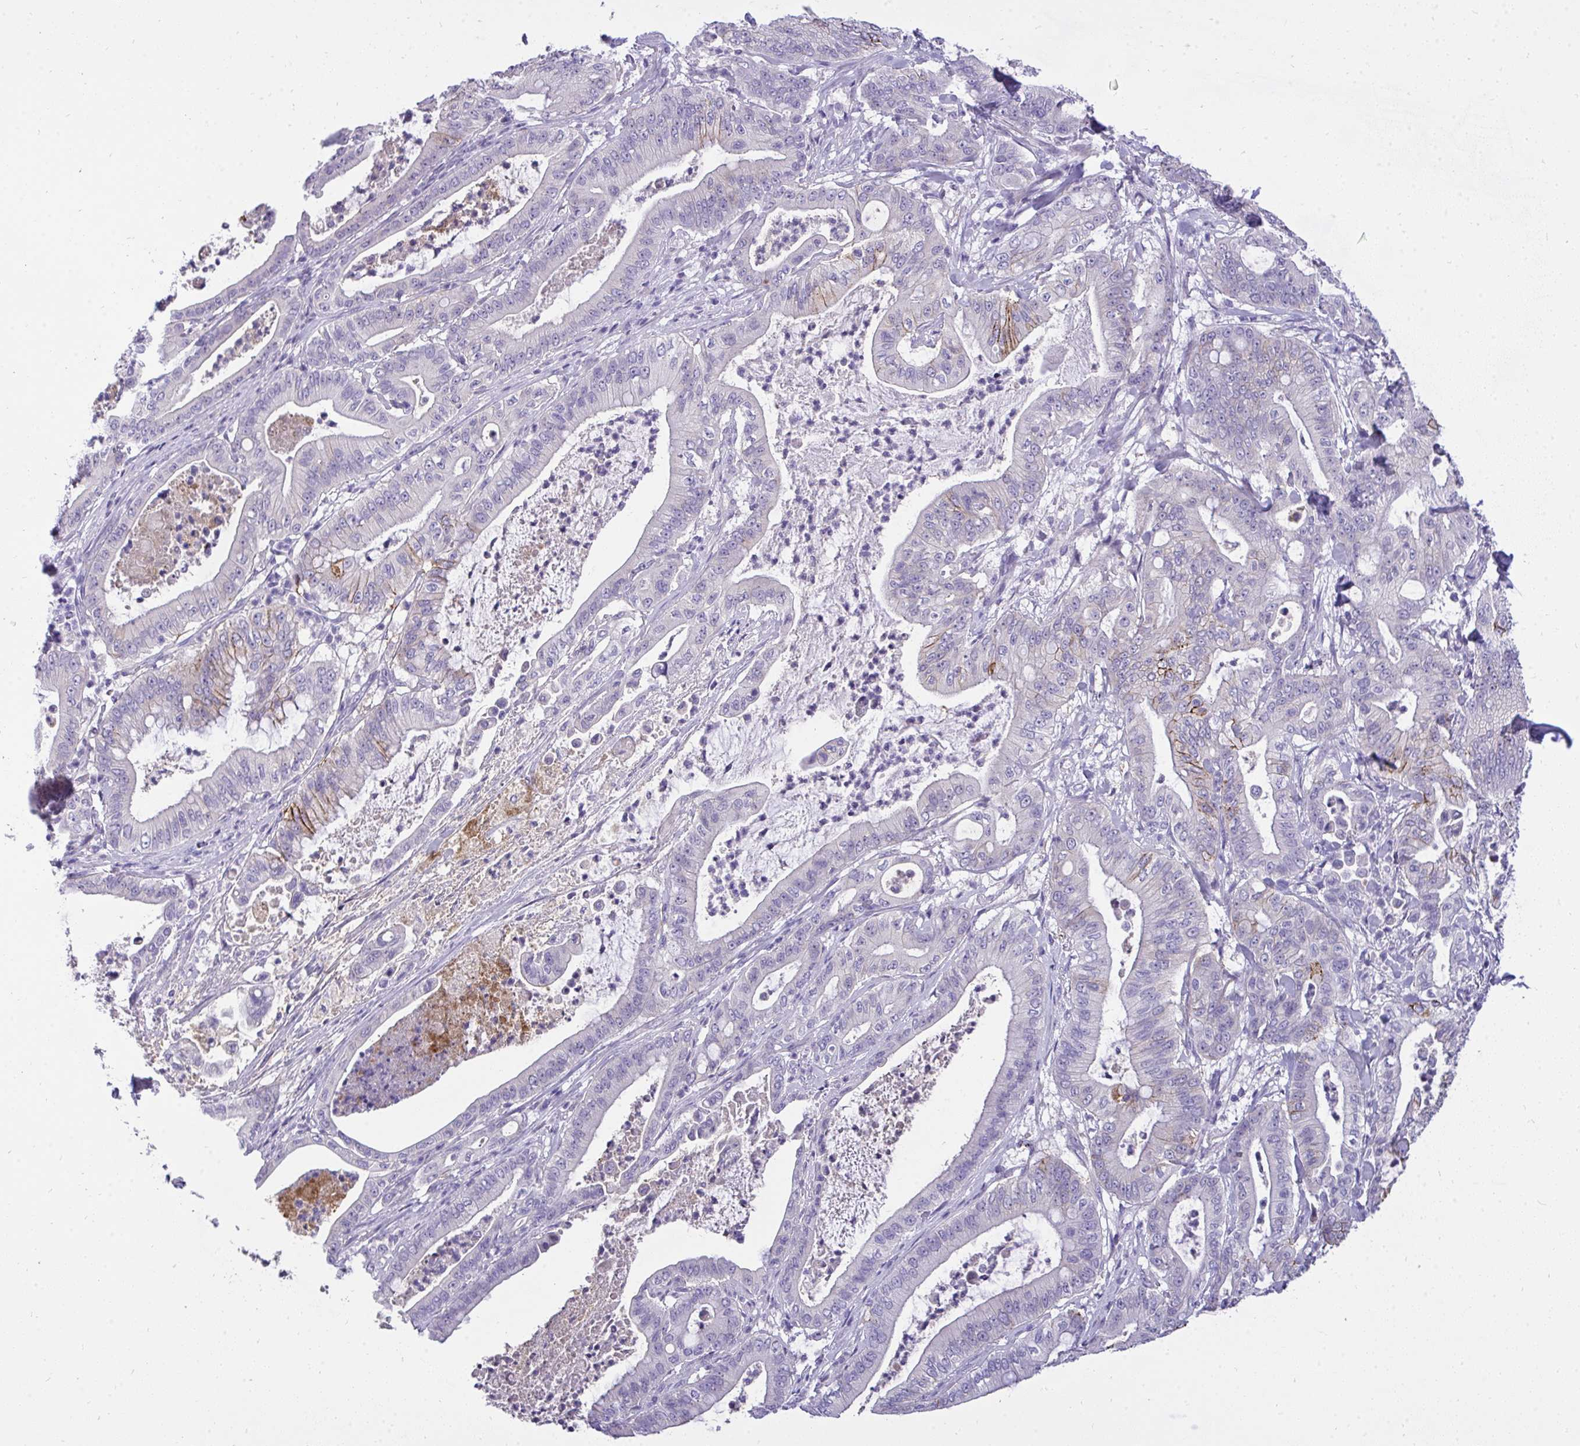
{"staining": {"intensity": "negative", "quantity": "none", "location": "none"}, "tissue": "pancreatic cancer", "cell_type": "Tumor cells", "image_type": "cancer", "snomed": [{"axis": "morphology", "description": "Adenocarcinoma, NOS"}, {"axis": "topography", "description": "Pancreas"}], "caption": "Micrograph shows no protein positivity in tumor cells of pancreatic cancer tissue.", "gene": "VGLL3", "patient": {"sex": "male", "age": 71}}